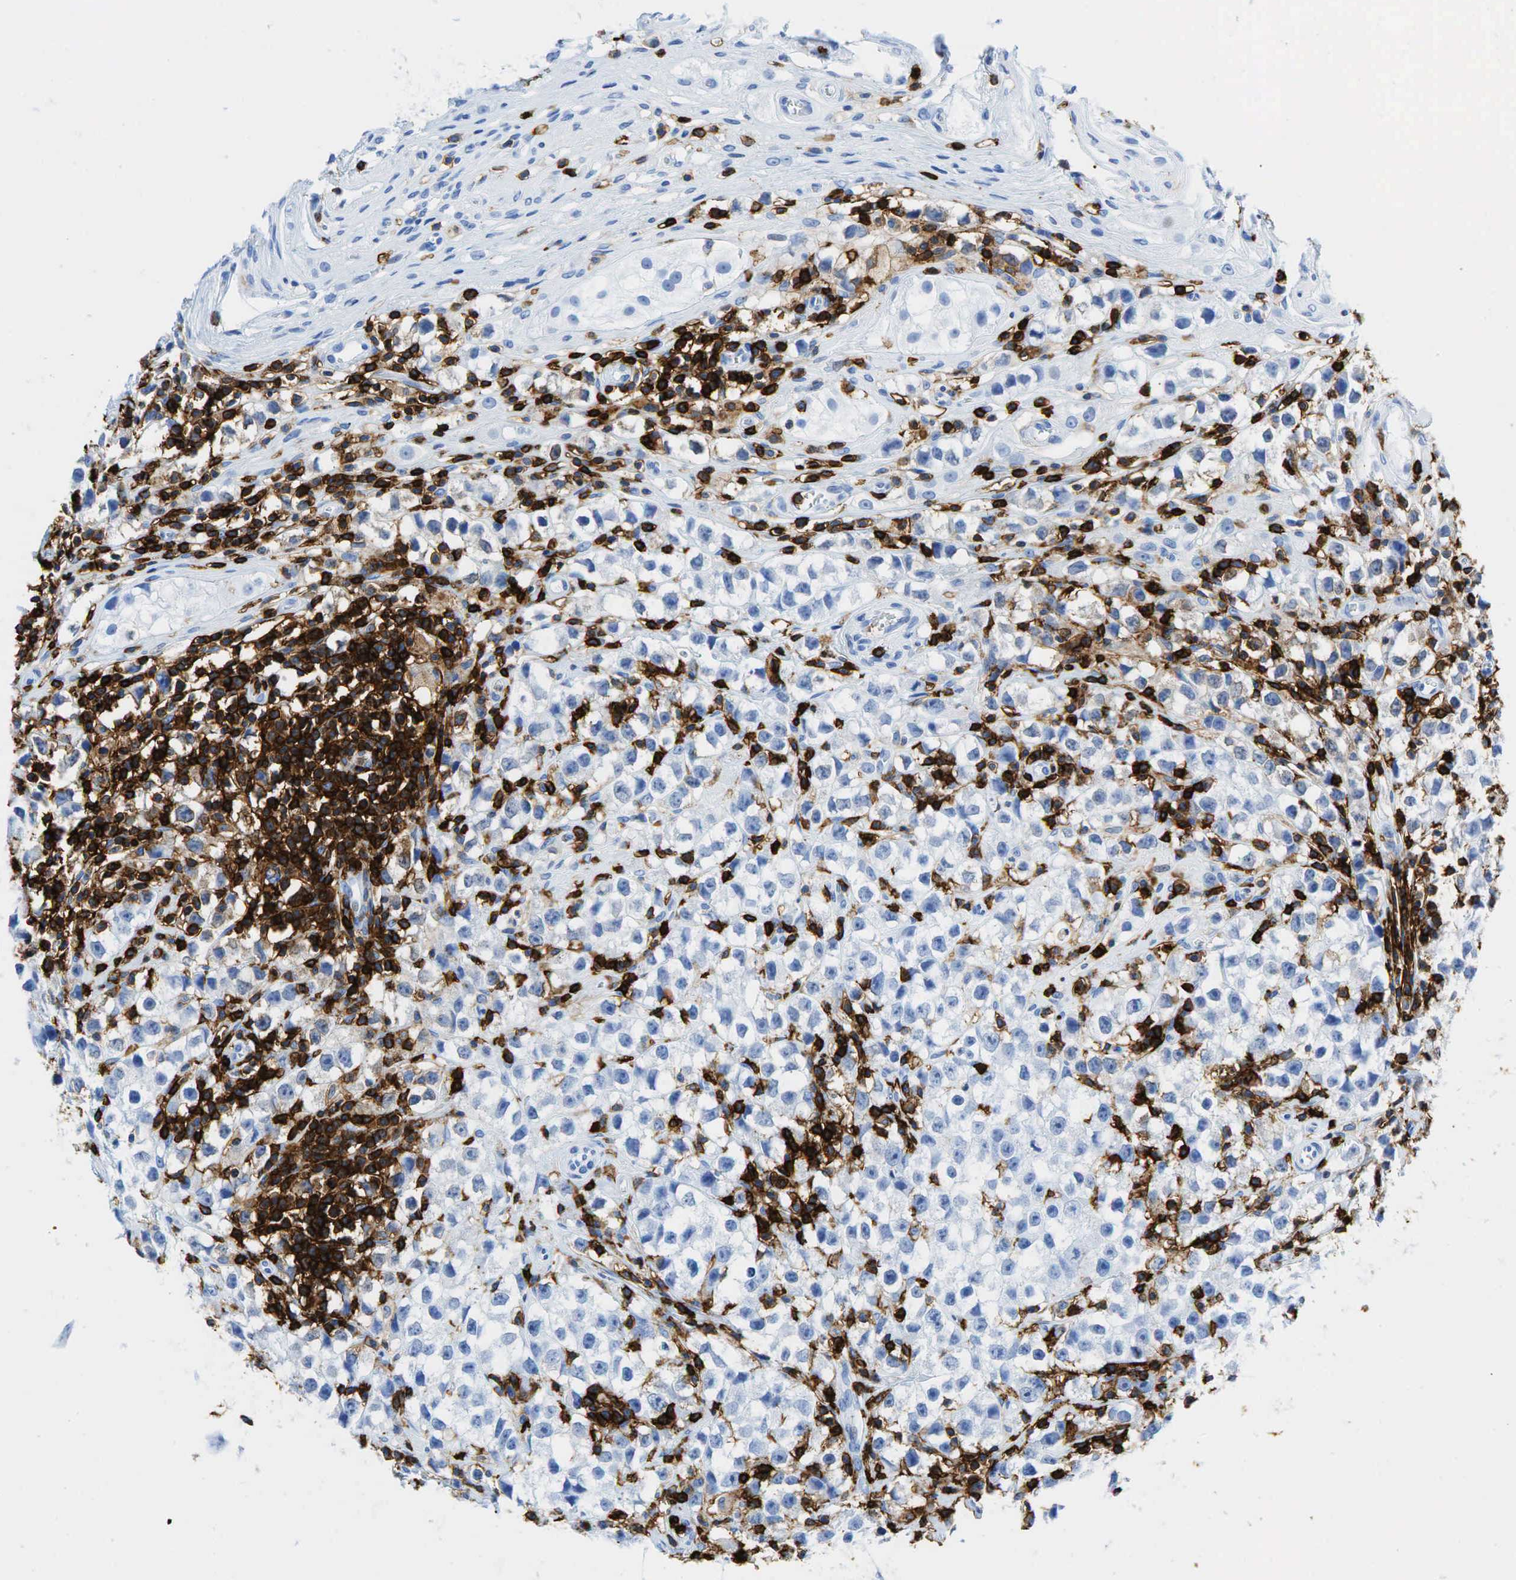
{"staining": {"intensity": "negative", "quantity": "none", "location": "none"}, "tissue": "testis cancer", "cell_type": "Tumor cells", "image_type": "cancer", "snomed": [{"axis": "morphology", "description": "Seminoma, NOS"}, {"axis": "topography", "description": "Testis"}], "caption": "There is no significant positivity in tumor cells of testis cancer. Nuclei are stained in blue.", "gene": "PTPRC", "patient": {"sex": "male", "age": 35}}